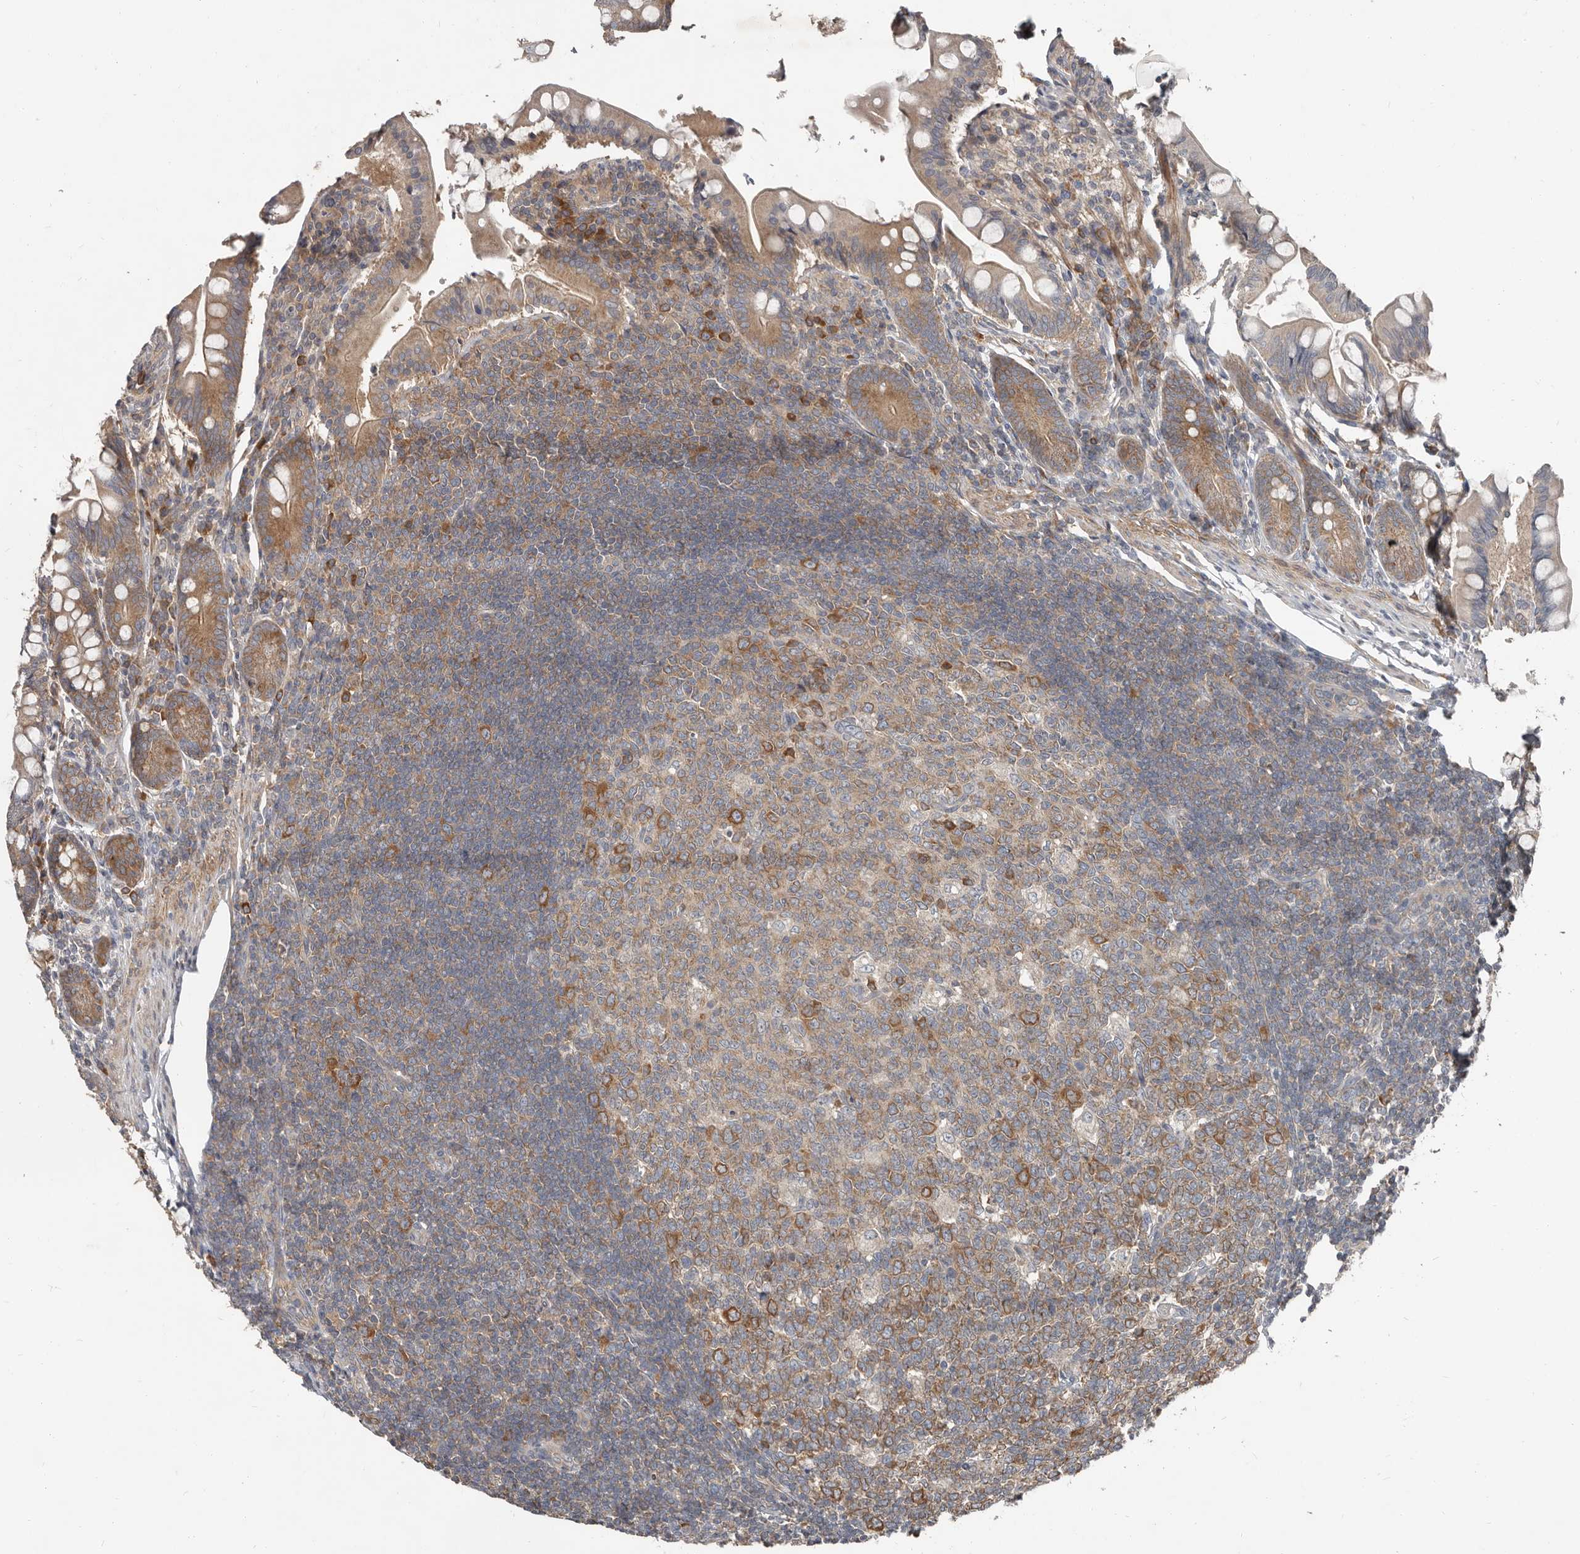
{"staining": {"intensity": "moderate", "quantity": ">75%", "location": "cytoplasmic/membranous"}, "tissue": "small intestine", "cell_type": "Glandular cells", "image_type": "normal", "snomed": [{"axis": "morphology", "description": "Normal tissue, NOS"}, {"axis": "topography", "description": "Small intestine"}], "caption": "An image of human small intestine stained for a protein displays moderate cytoplasmic/membranous brown staining in glandular cells. (brown staining indicates protein expression, while blue staining denotes nuclei).", "gene": "AKNAD1", "patient": {"sex": "male", "age": 7}}